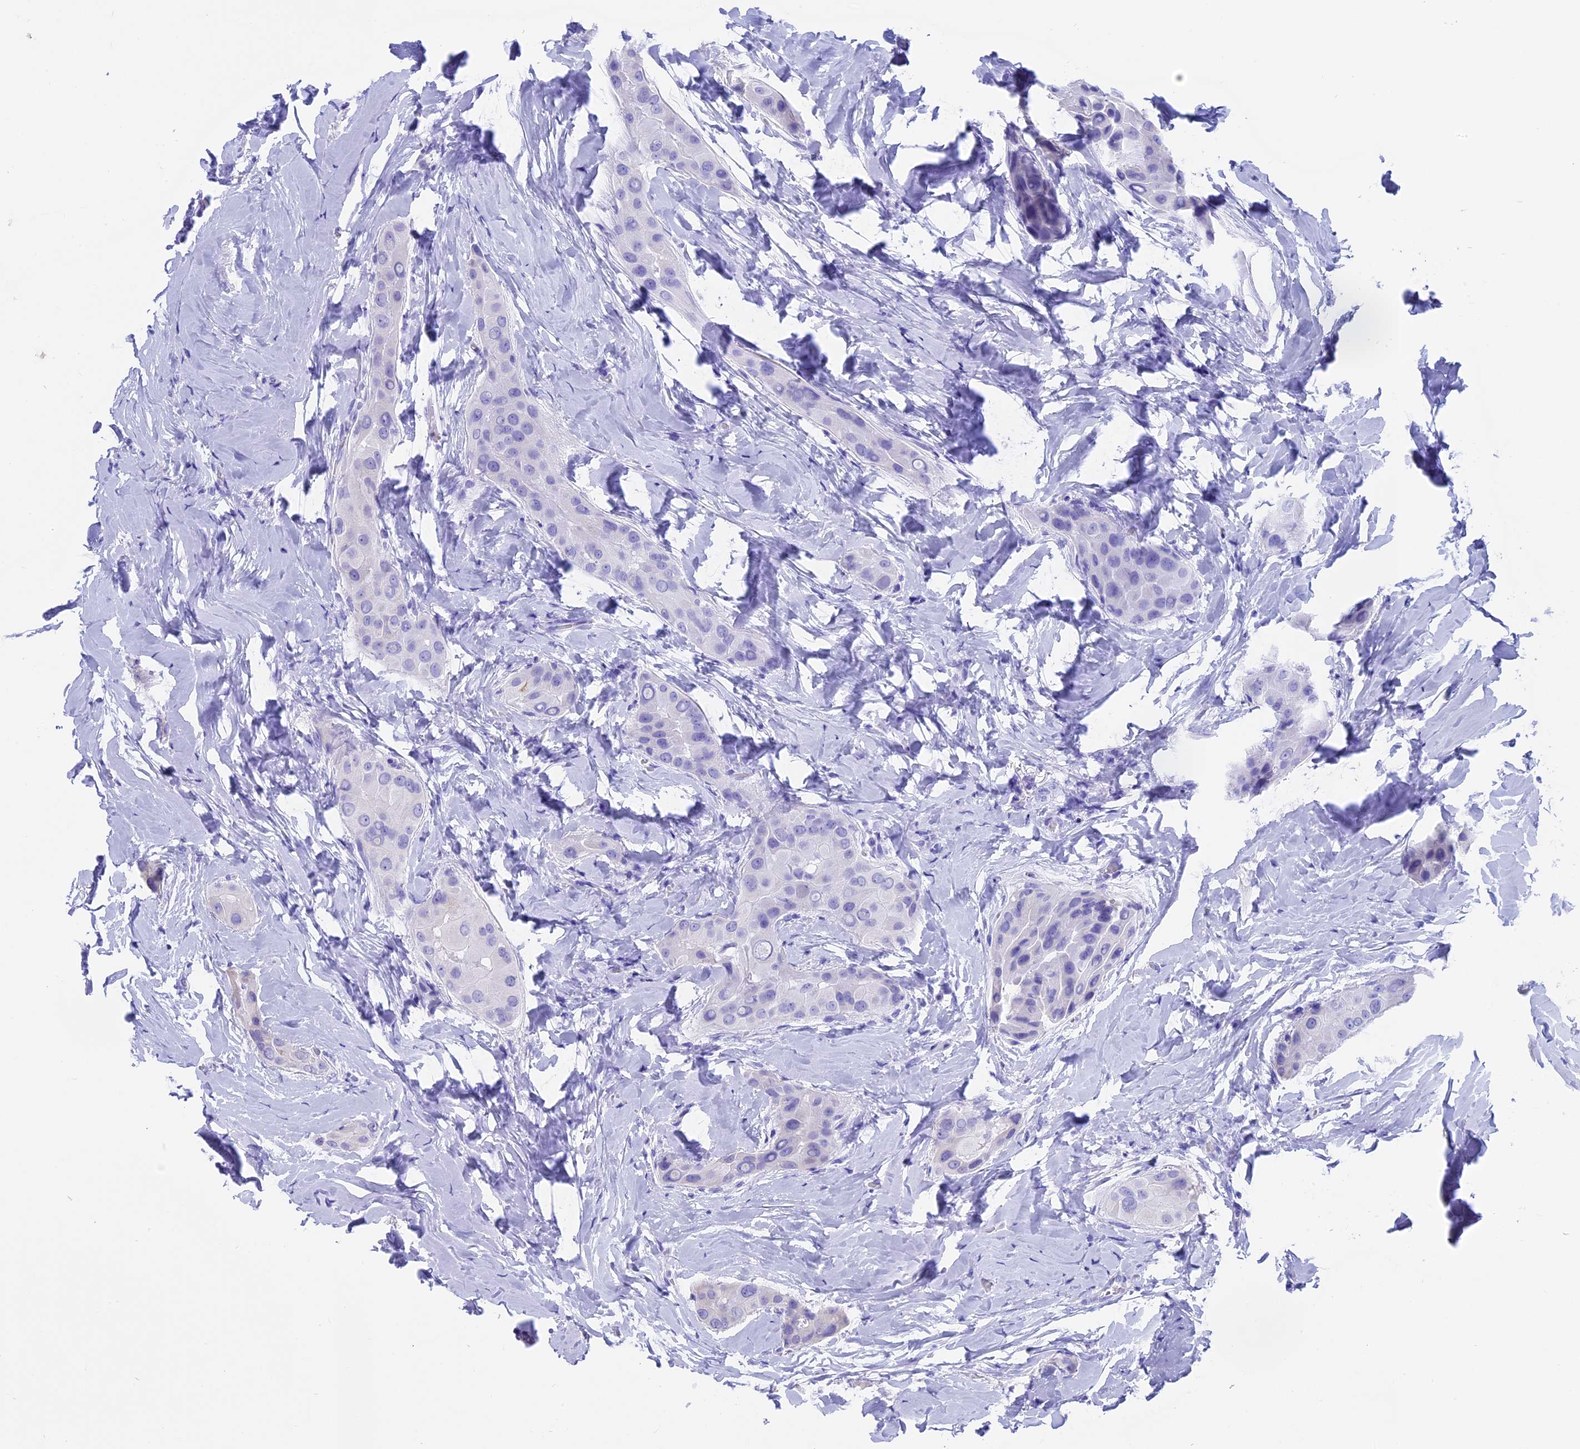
{"staining": {"intensity": "negative", "quantity": "none", "location": "none"}, "tissue": "thyroid cancer", "cell_type": "Tumor cells", "image_type": "cancer", "snomed": [{"axis": "morphology", "description": "Papillary adenocarcinoma, NOS"}, {"axis": "topography", "description": "Thyroid gland"}], "caption": "Papillary adenocarcinoma (thyroid) stained for a protein using immunohistochemistry exhibits no positivity tumor cells.", "gene": "WFDC2", "patient": {"sex": "male", "age": 33}}